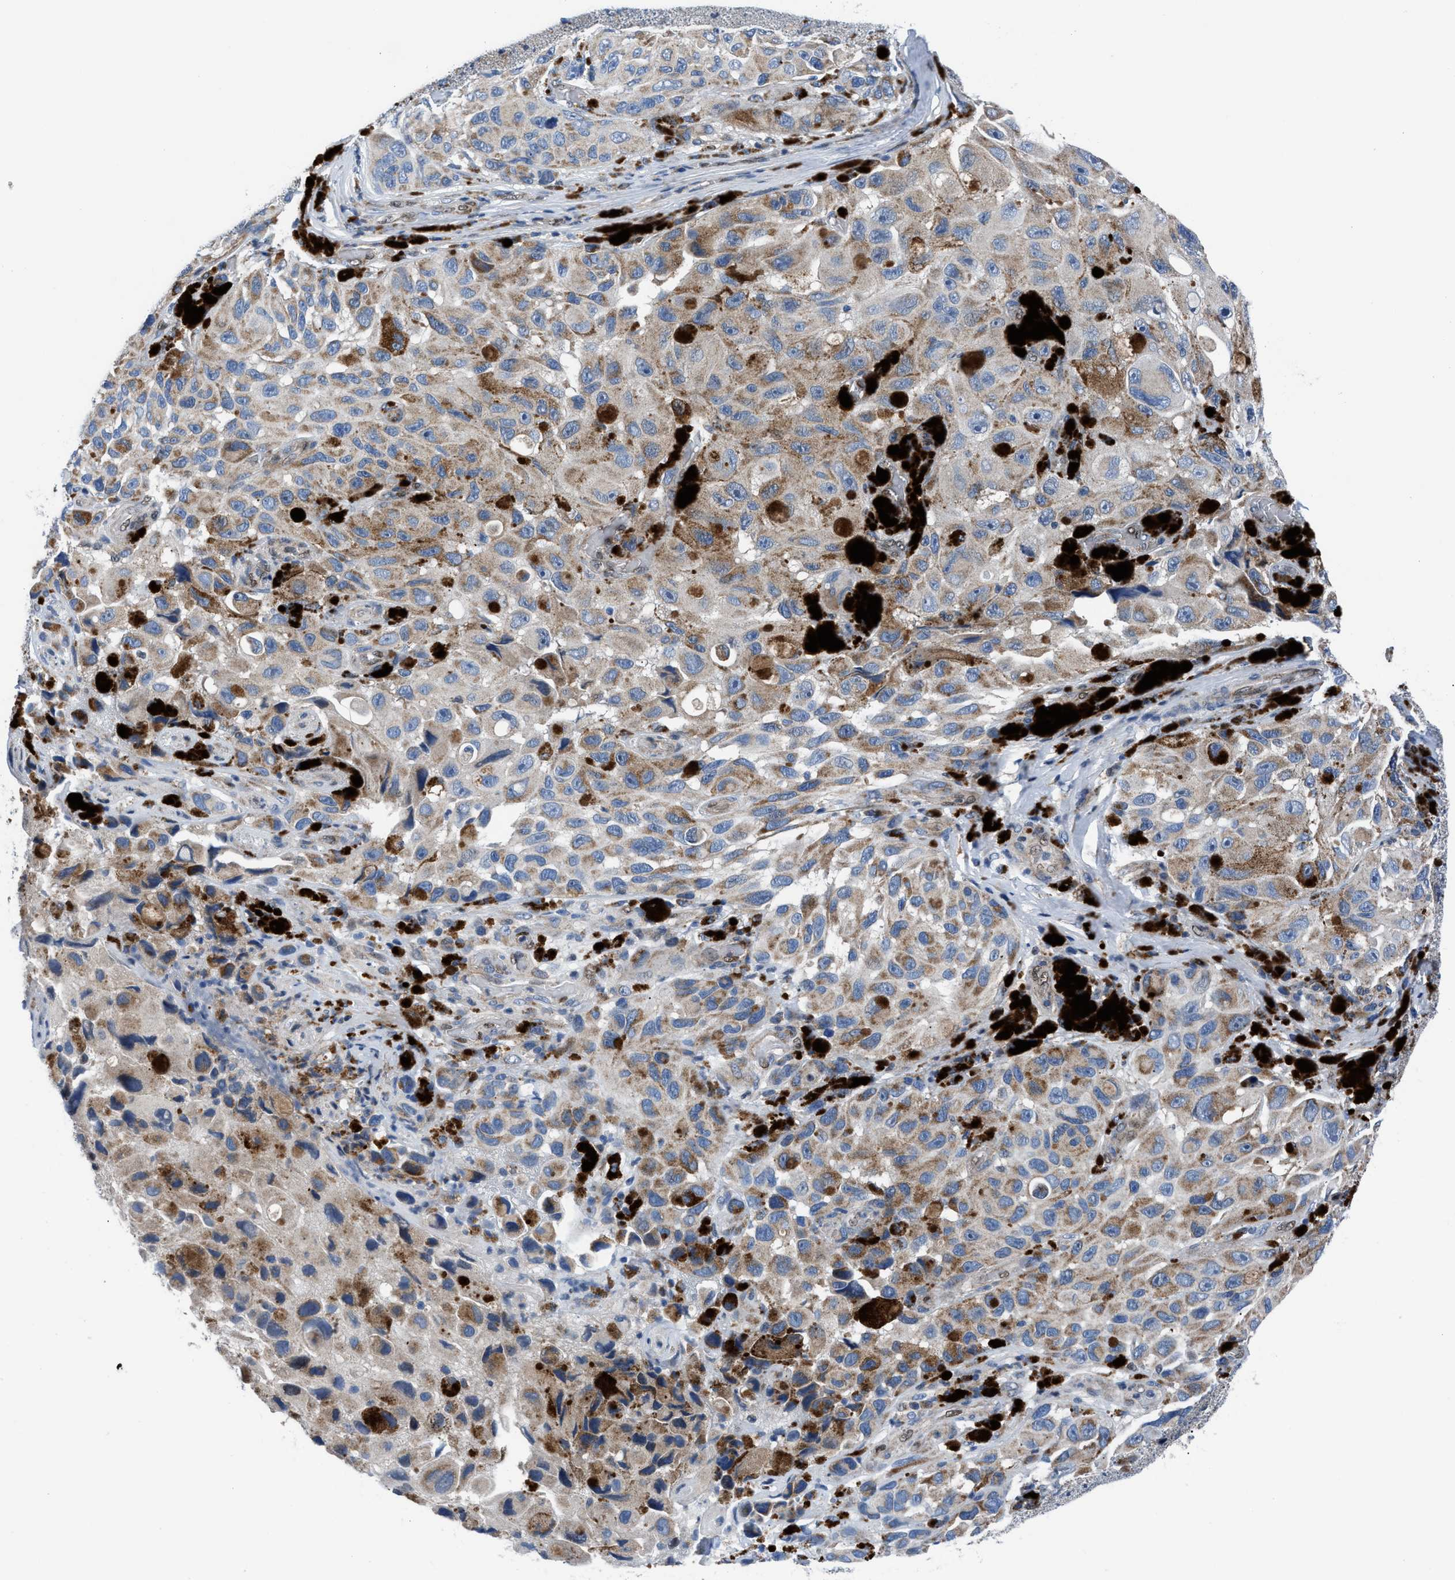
{"staining": {"intensity": "moderate", "quantity": "<25%", "location": "cytoplasmic/membranous"}, "tissue": "melanoma", "cell_type": "Tumor cells", "image_type": "cancer", "snomed": [{"axis": "morphology", "description": "Malignant melanoma, NOS"}, {"axis": "topography", "description": "Skin"}], "caption": "Melanoma was stained to show a protein in brown. There is low levels of moderate cytoplasmic/membranous expression in about <25% of tumor cells.", "gene": "LMO2", "patient": {"sex": "female", "age": 73}}